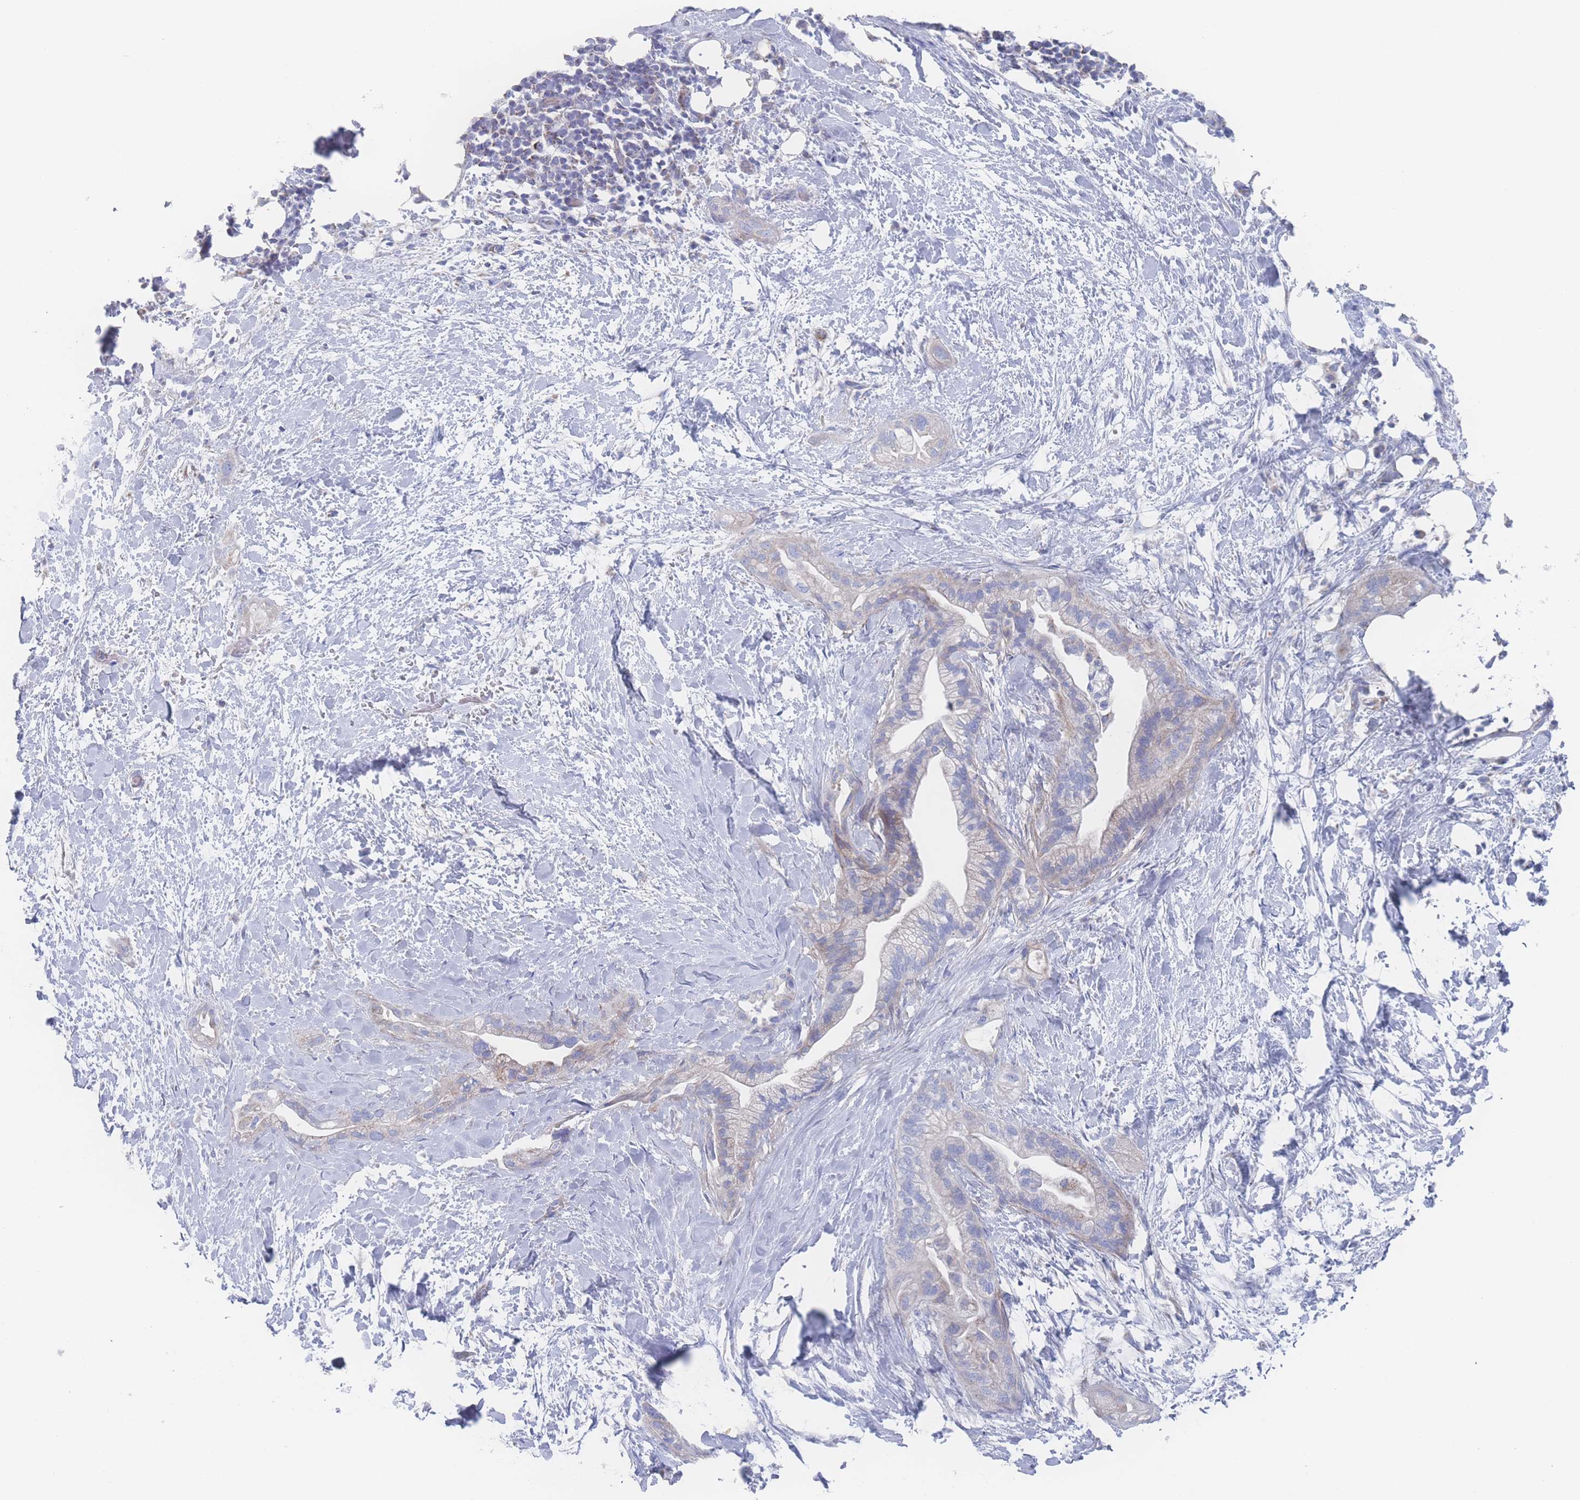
{"staining": {"intensity": "weak", "quantity": "<25%", "location": "cytoplasmic/membranous"}, "tissue": "pancreatic cancer", "cell_type": "Tumor cells", "image_type": "cancer", "snomed": [{"axis": "morphology", "description": "Adenocarcinoma, NOS"}, {"axis": "topography", "description": "Pancreas"}], "caption": "Immunohistochemistry (IHC) micrograph of pancreatic cancer (adenocarcinoma) stained for a protein (brown), which demonstrates no positivity in tumor cells. (Brightfield microscopy of DAB IHC at high magnification).", "gene": "SNPH", "patient": {"sex": "male", "age": 44}}